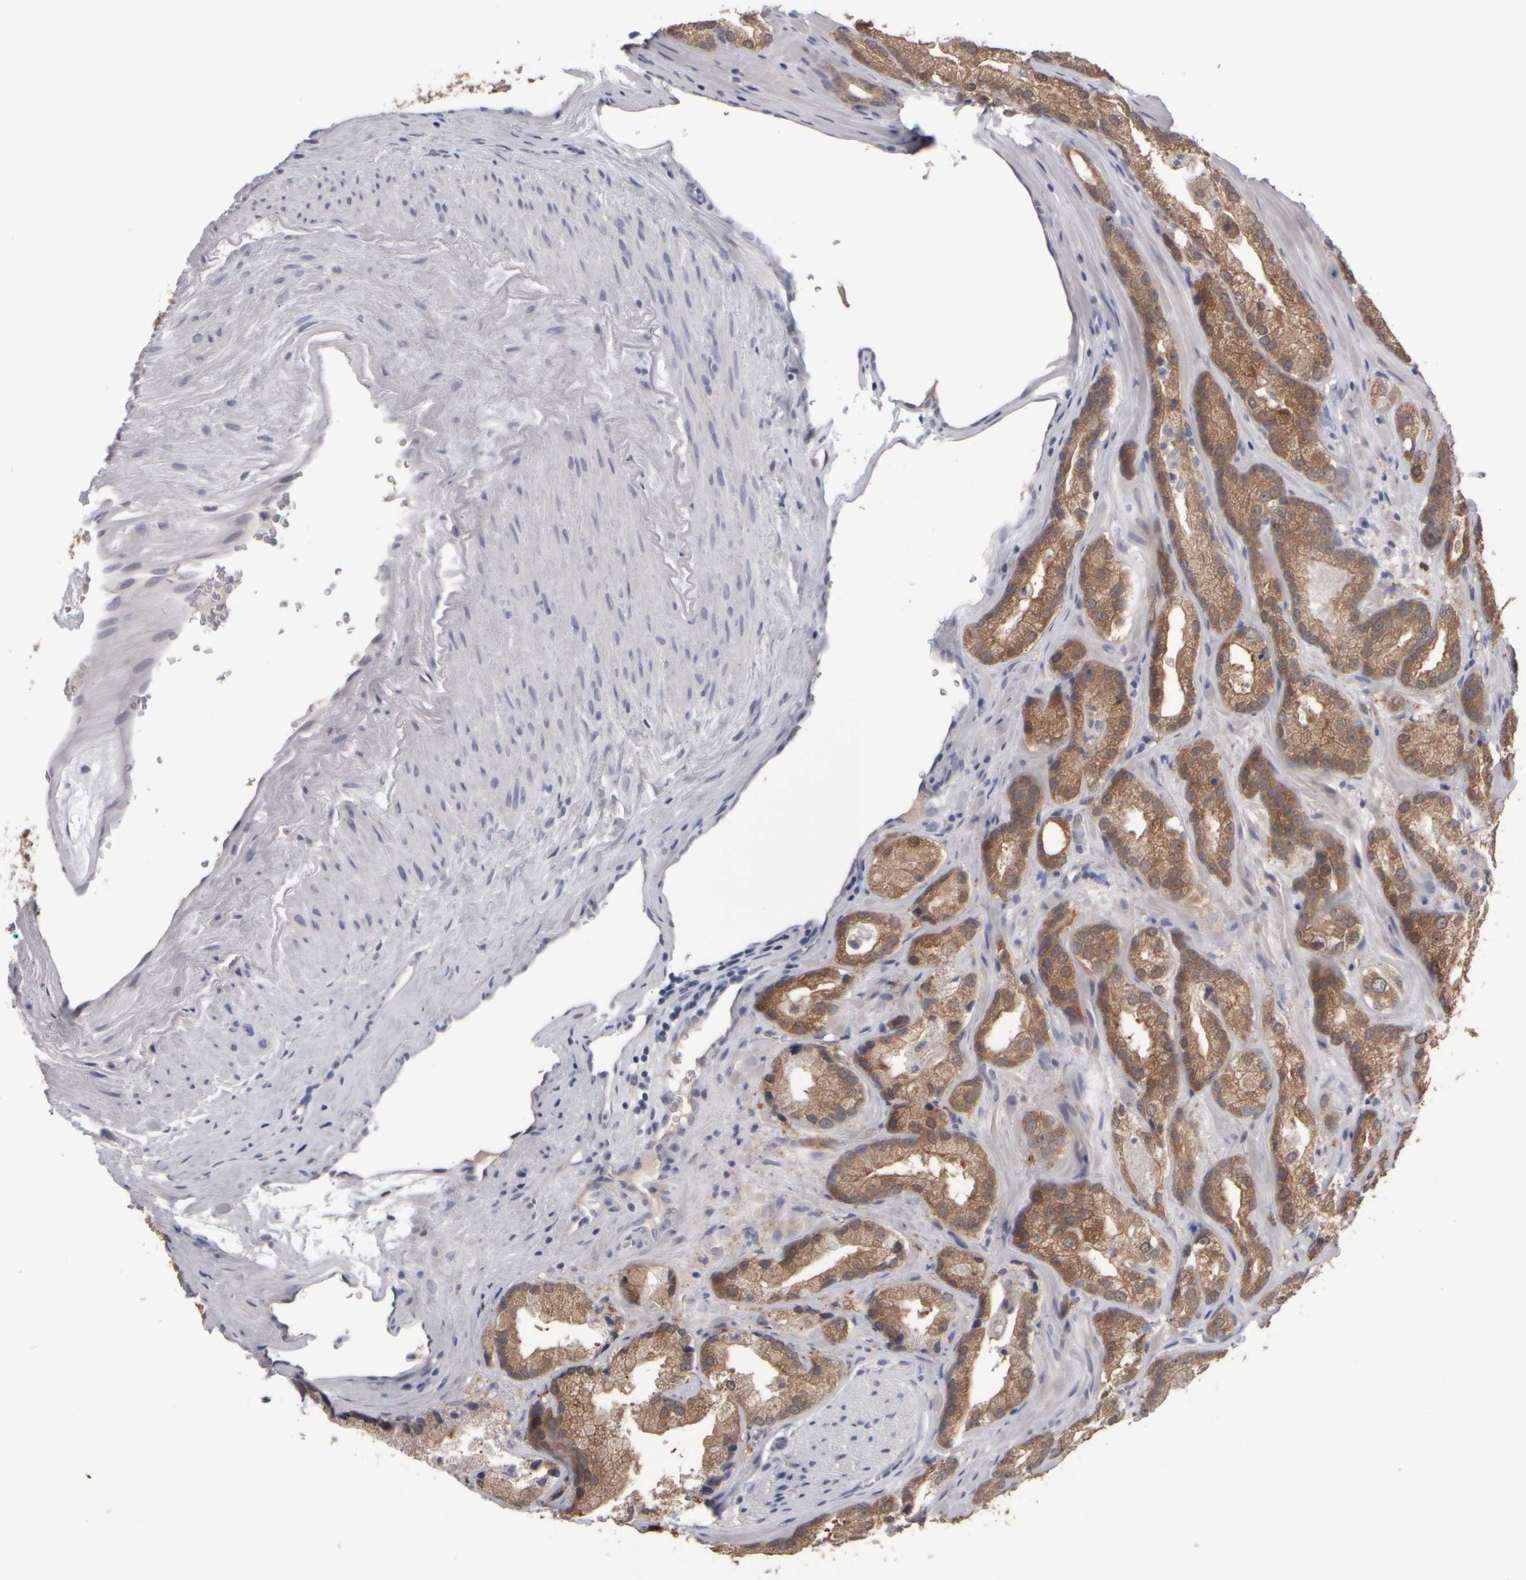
{"staining": {"intensity": "moderate", "quantity": ">75%", "location": "cytoplasmic/membranous"}, "tissue": "prostate cancer", "cell_type": "Tumor cells", "image_type": "cancer", "snomed": [{"axis": "morphology", "description": "Adenocarcinoma, High grade"}, {"axis": "topography", "description": "Prostate"}], "caption": "Prostate cancer was stained to show a protein in brown. There is medium levels of moderate cytoplasmic/membranous expression in approximately >75% of tumor cells.", "gene": "EPHX2", "patient": {"sex": "male", "age": 63}}